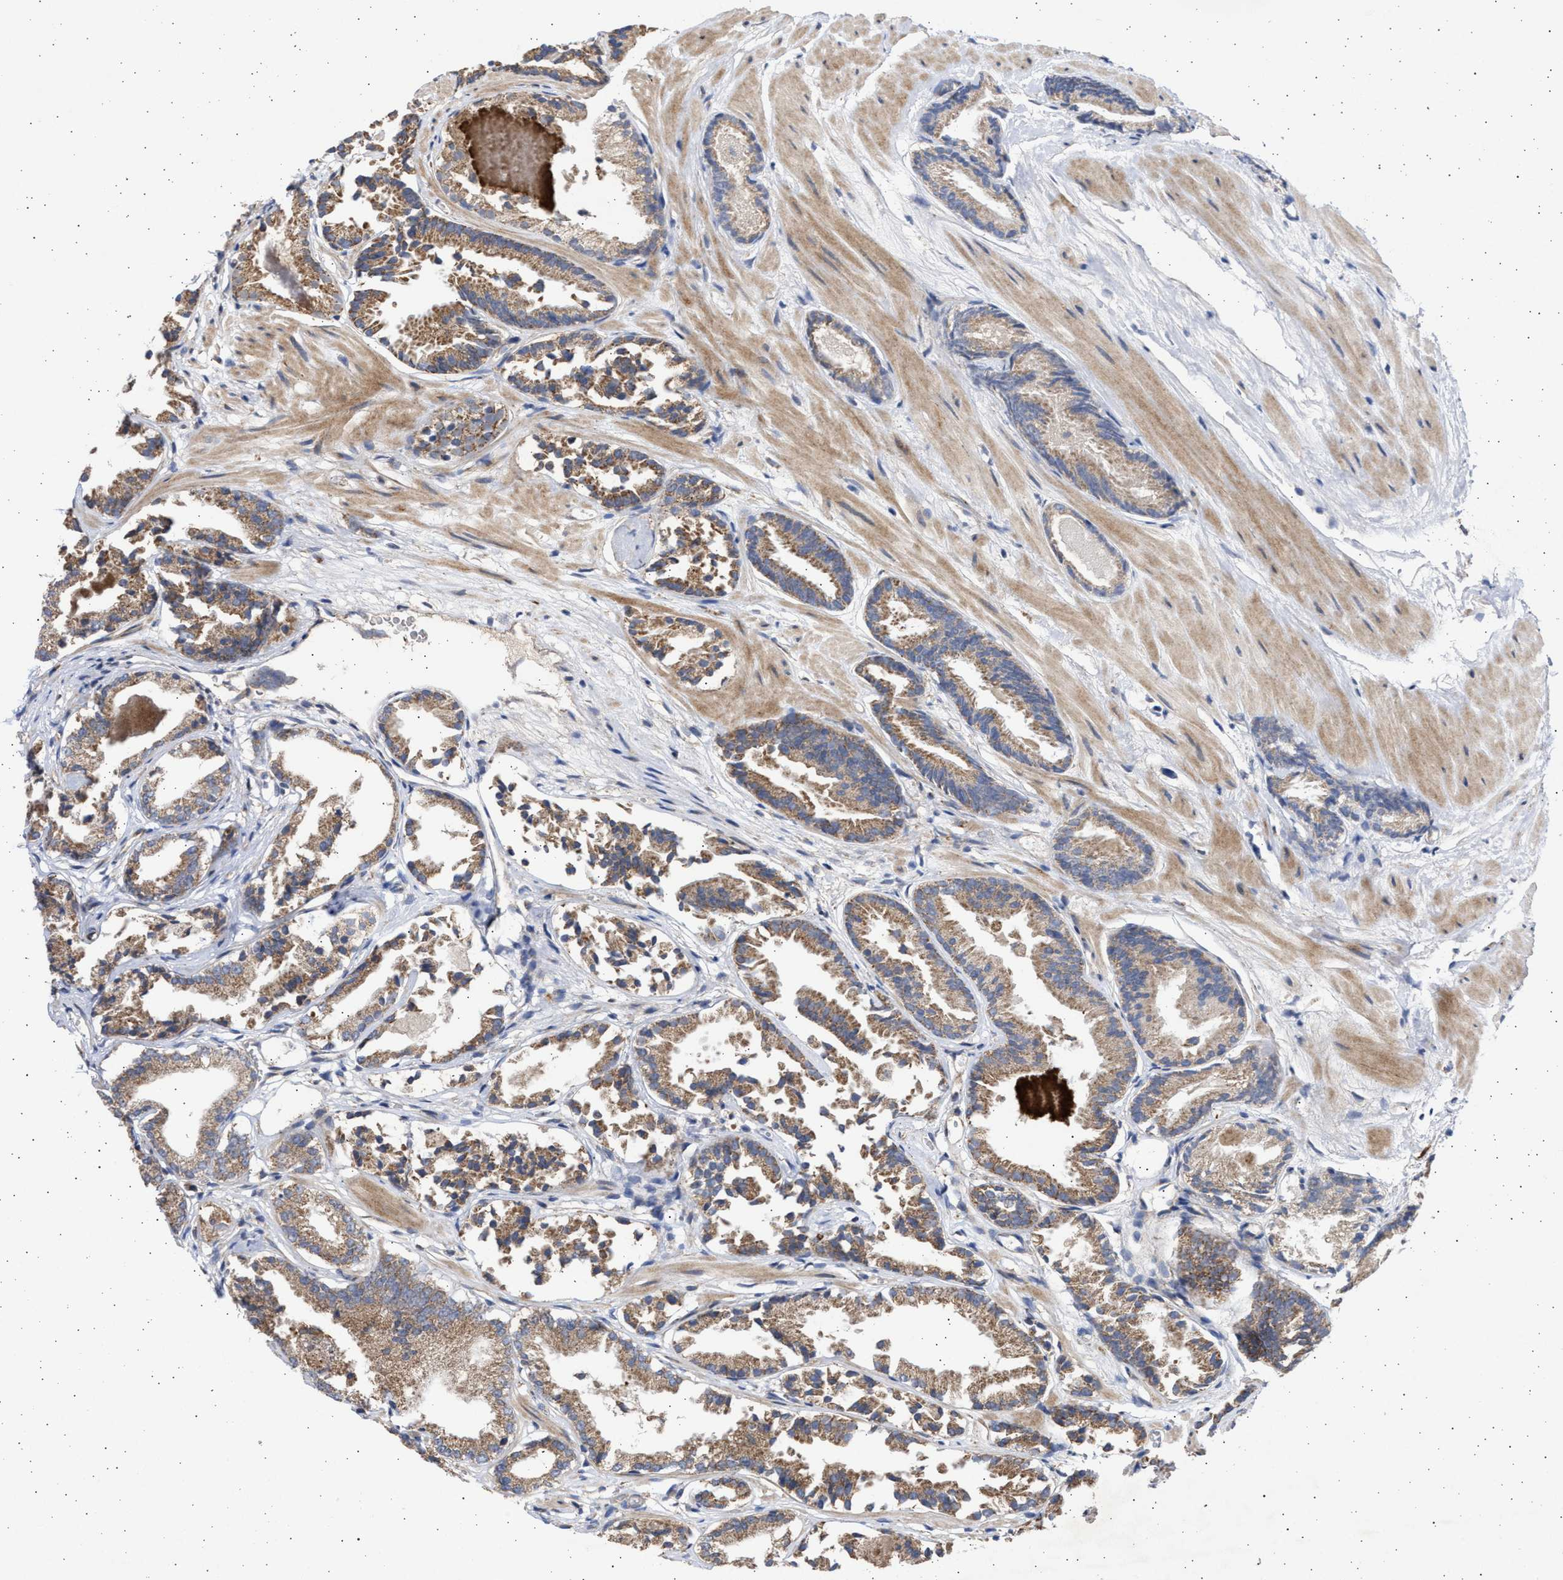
{"staining": {"intensity": "strong", "quantity": "25%-75%", "location": "cytoplasmic/membranous"}, "tissue": "prostate cancer", "cell_type": "Tumor cells", "image_type": "cancer", "snomed": [{"axis": "morphology", "description": "Adenocarcinoma, Low grade"}, {"axis": "topography", "description": "Prostate"}], "caption": "Immunohistochemical staining of human low-grade adenocarcinoma (prostate) displays high levels of strong cytoplasmic/membranous protein positivity in about 25%-75% of tumor cells.", "gene": "TTC19", "patient": {"sex": "male", "age": 51}}